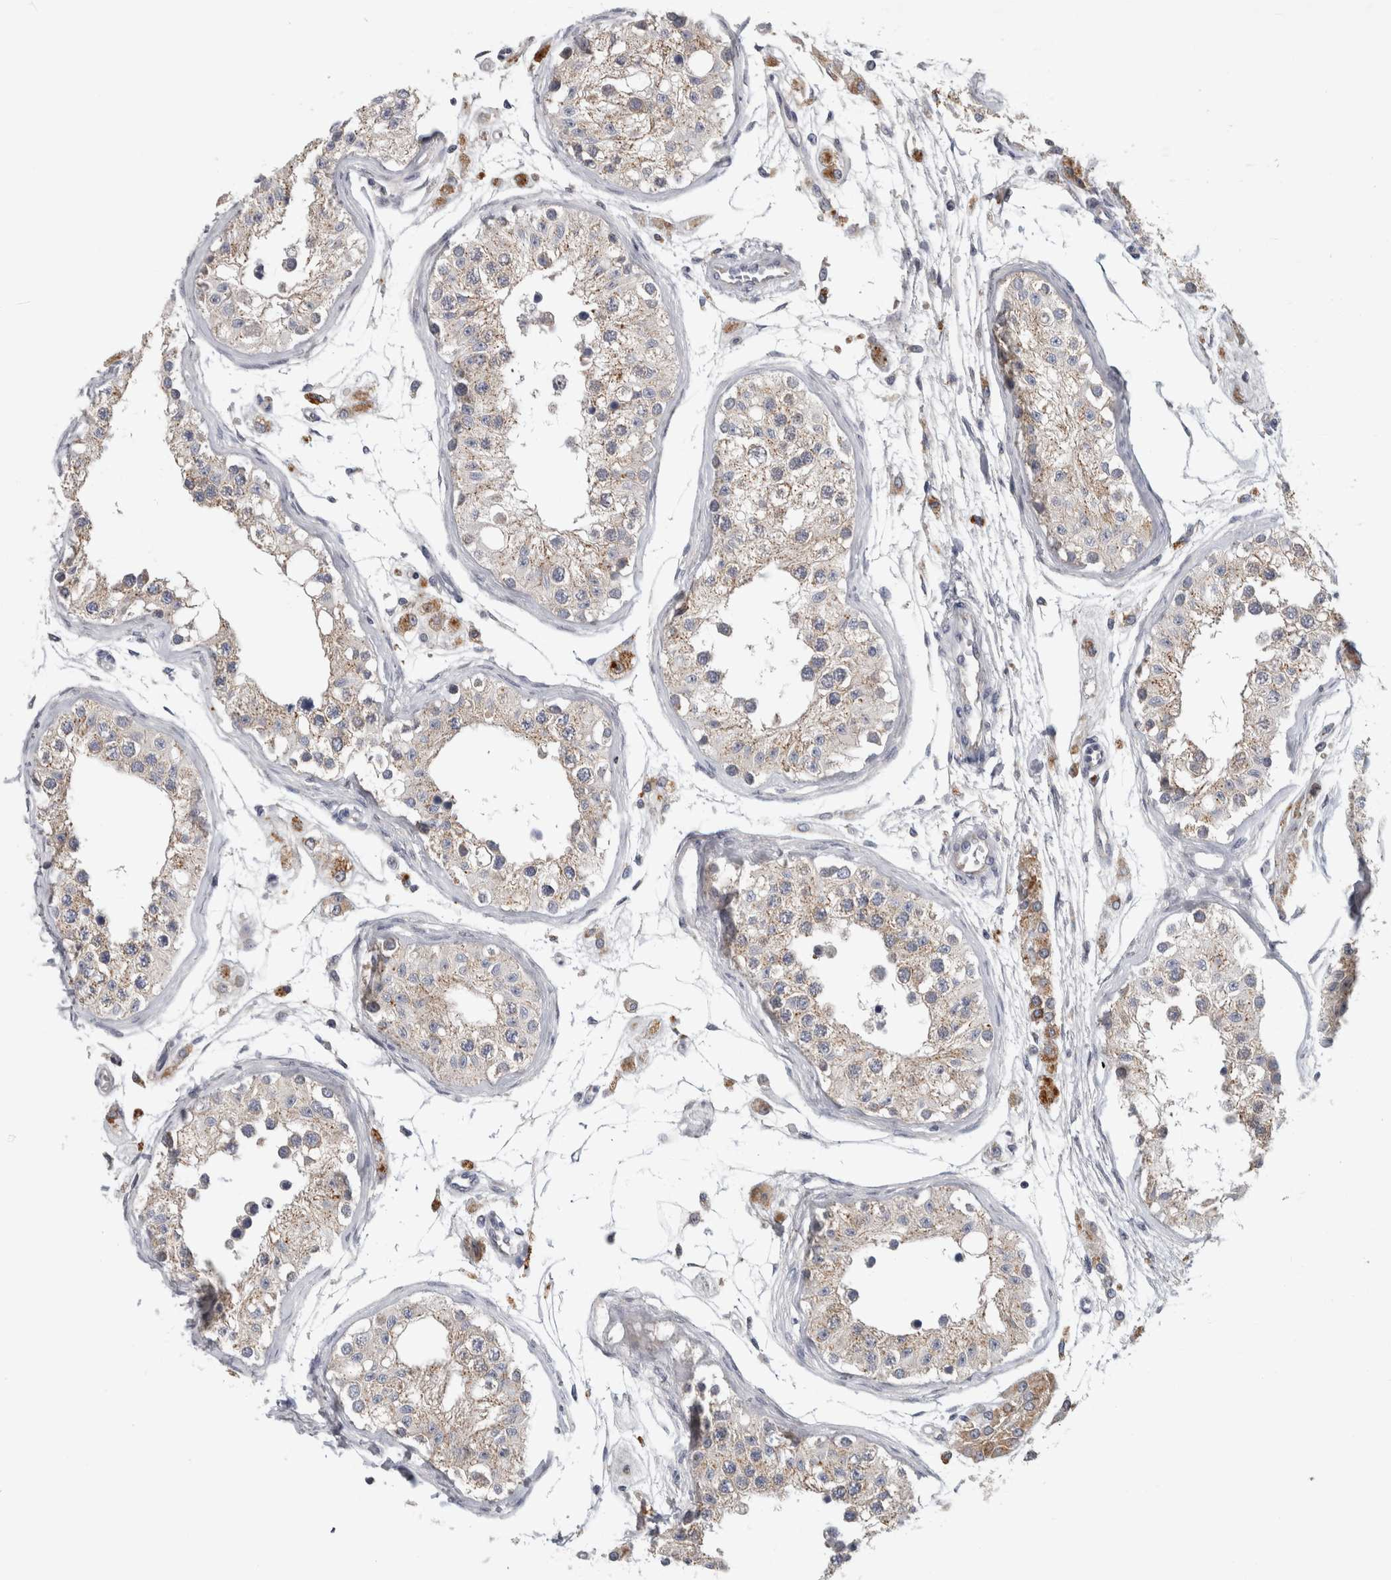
{"staining": {"intensity": "weak", "quantity": ">75%", "location": "cytoplasmic/membranous"}, "tissue": "testis", "cell_type": "Cells in seminiferous ducts", "image_type": "normal", "snomed": [{"axis": "morphology", "description": "Normal tissue, NOS"}, {"axis": "morphology", "description": "Adenocarcinoma, metastatic, NOS"}, {"axis": "topography", "description": "Testis"}], "caption": "Approximately >75% of cells in seminiferous ducts in normal testis display weak cytoplasmic/membranous protein expression as visualized by brown immunohistochemical staining.", "gene": "ATXN2", "patient": {"sex": "male", "age": 26}}